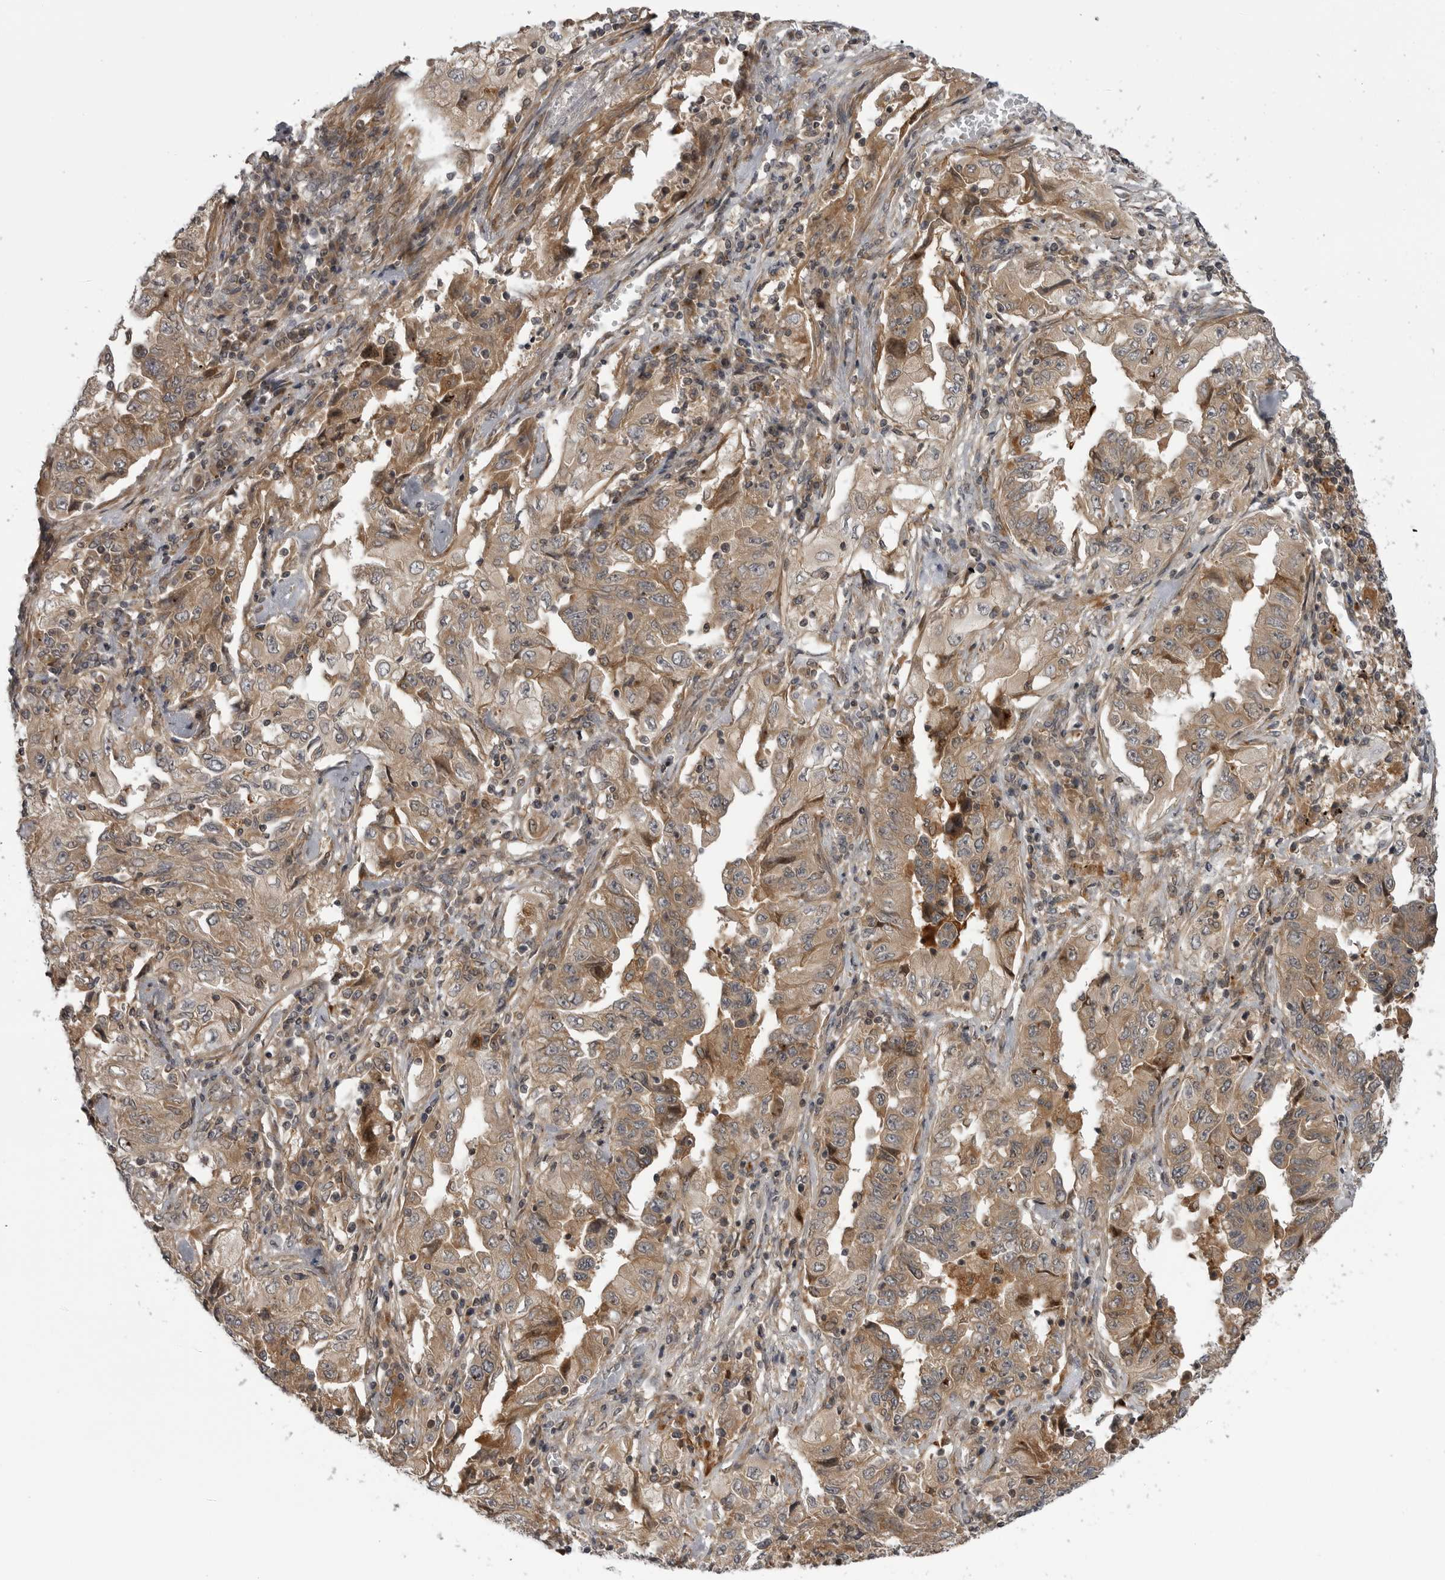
{"staining": {"intensity": "weak", "quantity": ">75%", "location": "cytoplasmic/membranous"}, "tissue": "lung cancer", "cell_type": "Tumor cells", "image_type": "cancer", "snomed": [{"axis": "morphology", "description": "Adenocarcinoma, NOS"}, {"axis": "topography", "description": "Lung"}], "caption": "Weak cytoplasmic/membranous expression for a protein is identified in about >75% of tumor cells of adenocarcinoma (lung) using IHC.", "gene": "LRRC45", "patient": {"sex": "female", "age": 51}}